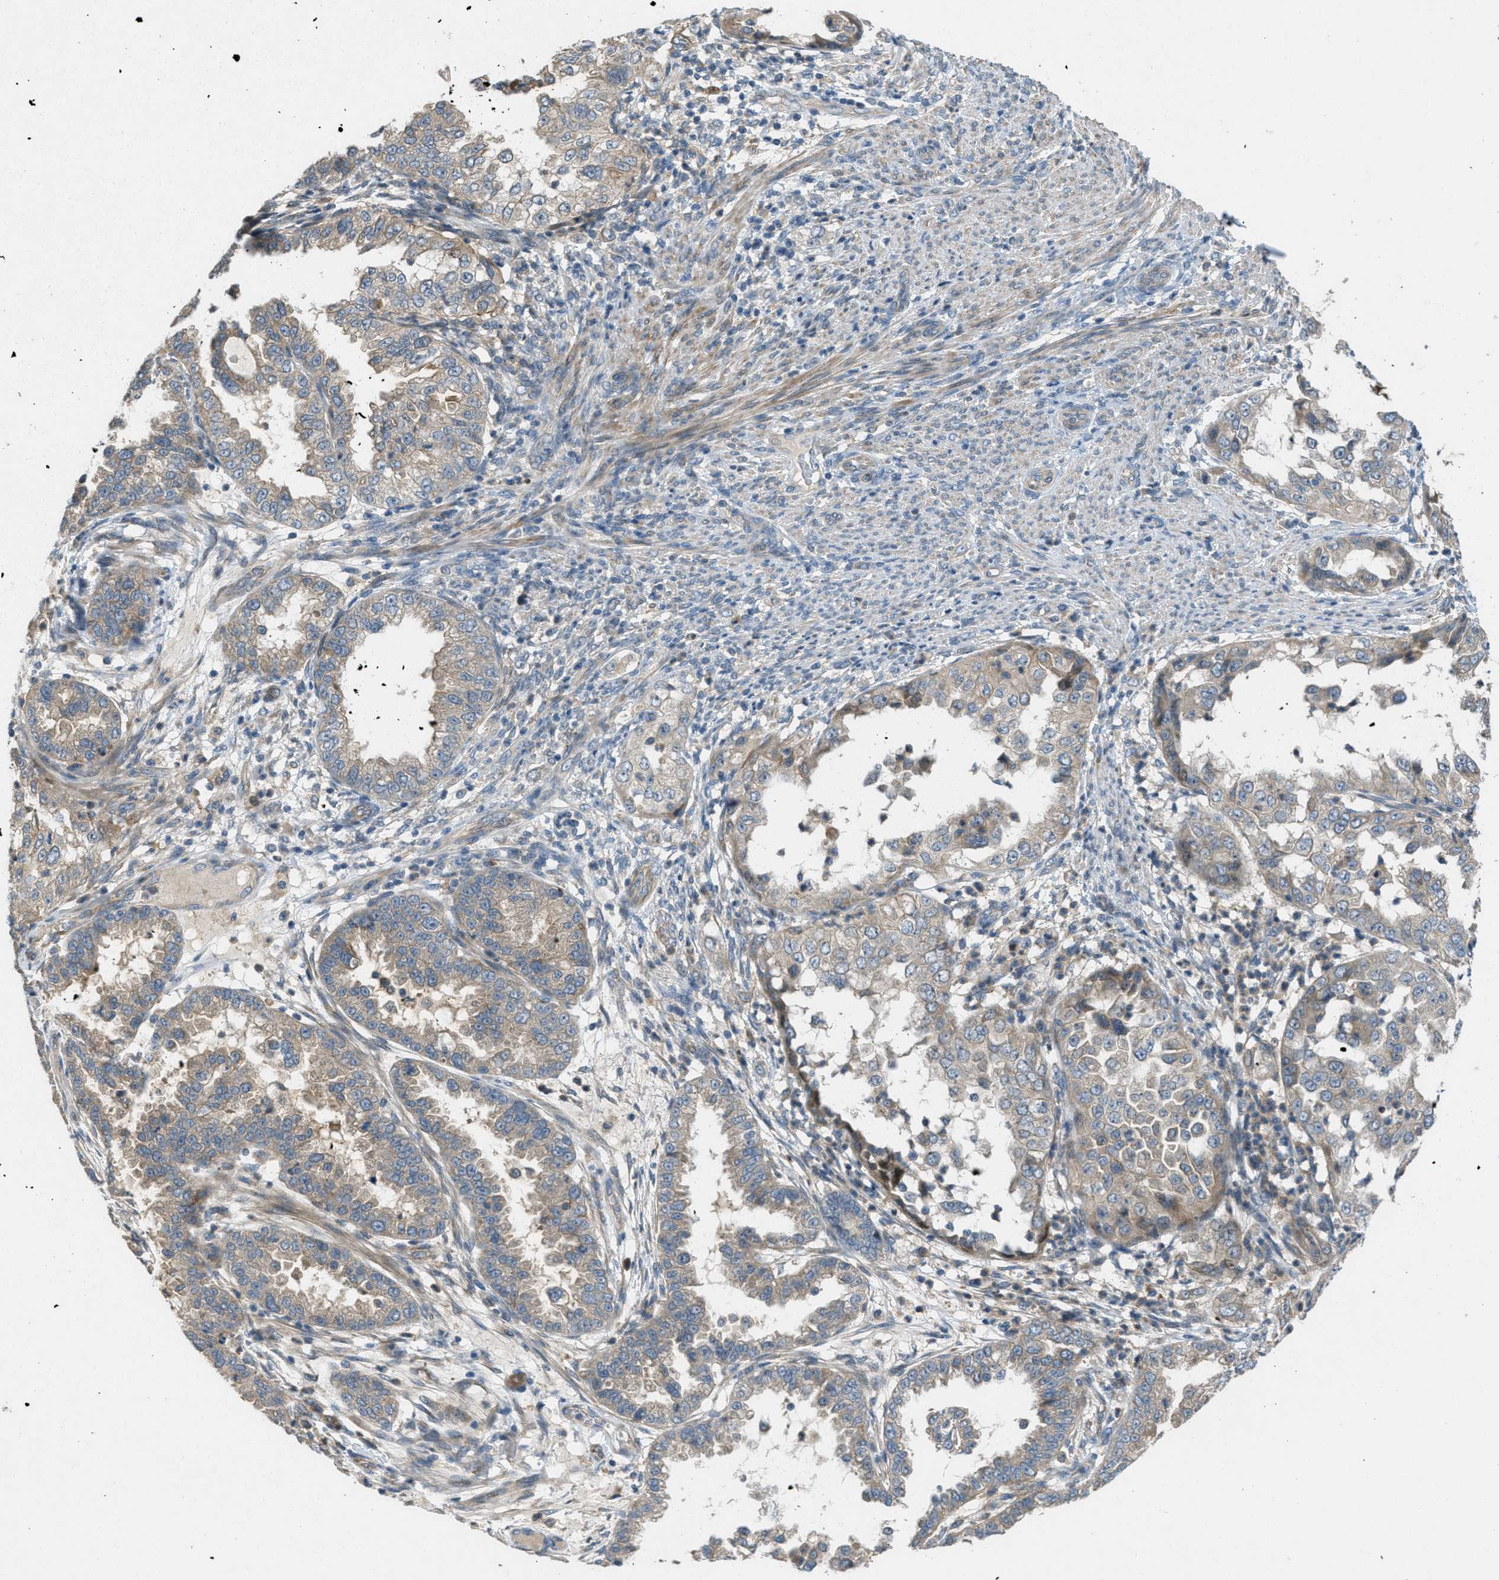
{"staining": {"intensity": "weak", "quantity": ">75%", "location": "cytoplasmic/membranous"}, "tissue": "endometrial cancer", "cell_type": "Tumor cells", "image_type": "cancer", "snomed": [{"axis": "morphology", "description": "Adenocarcinoma, NOS"}, {"axis": "topography", "description": "Endometrium"}], "caption": "Immunohistochemistry of human adenocarcinoma (endometrial) reveals low levels of weak cytoplasmic/membranous positivity in approximately >75% of tumor cells. (Stains: DAB in brown, nuclei in blue, Microscopy: brightfield microscopy at high magnification).", "gene": "ADCY6", "patient": {"sex": "female", "age": 85}}